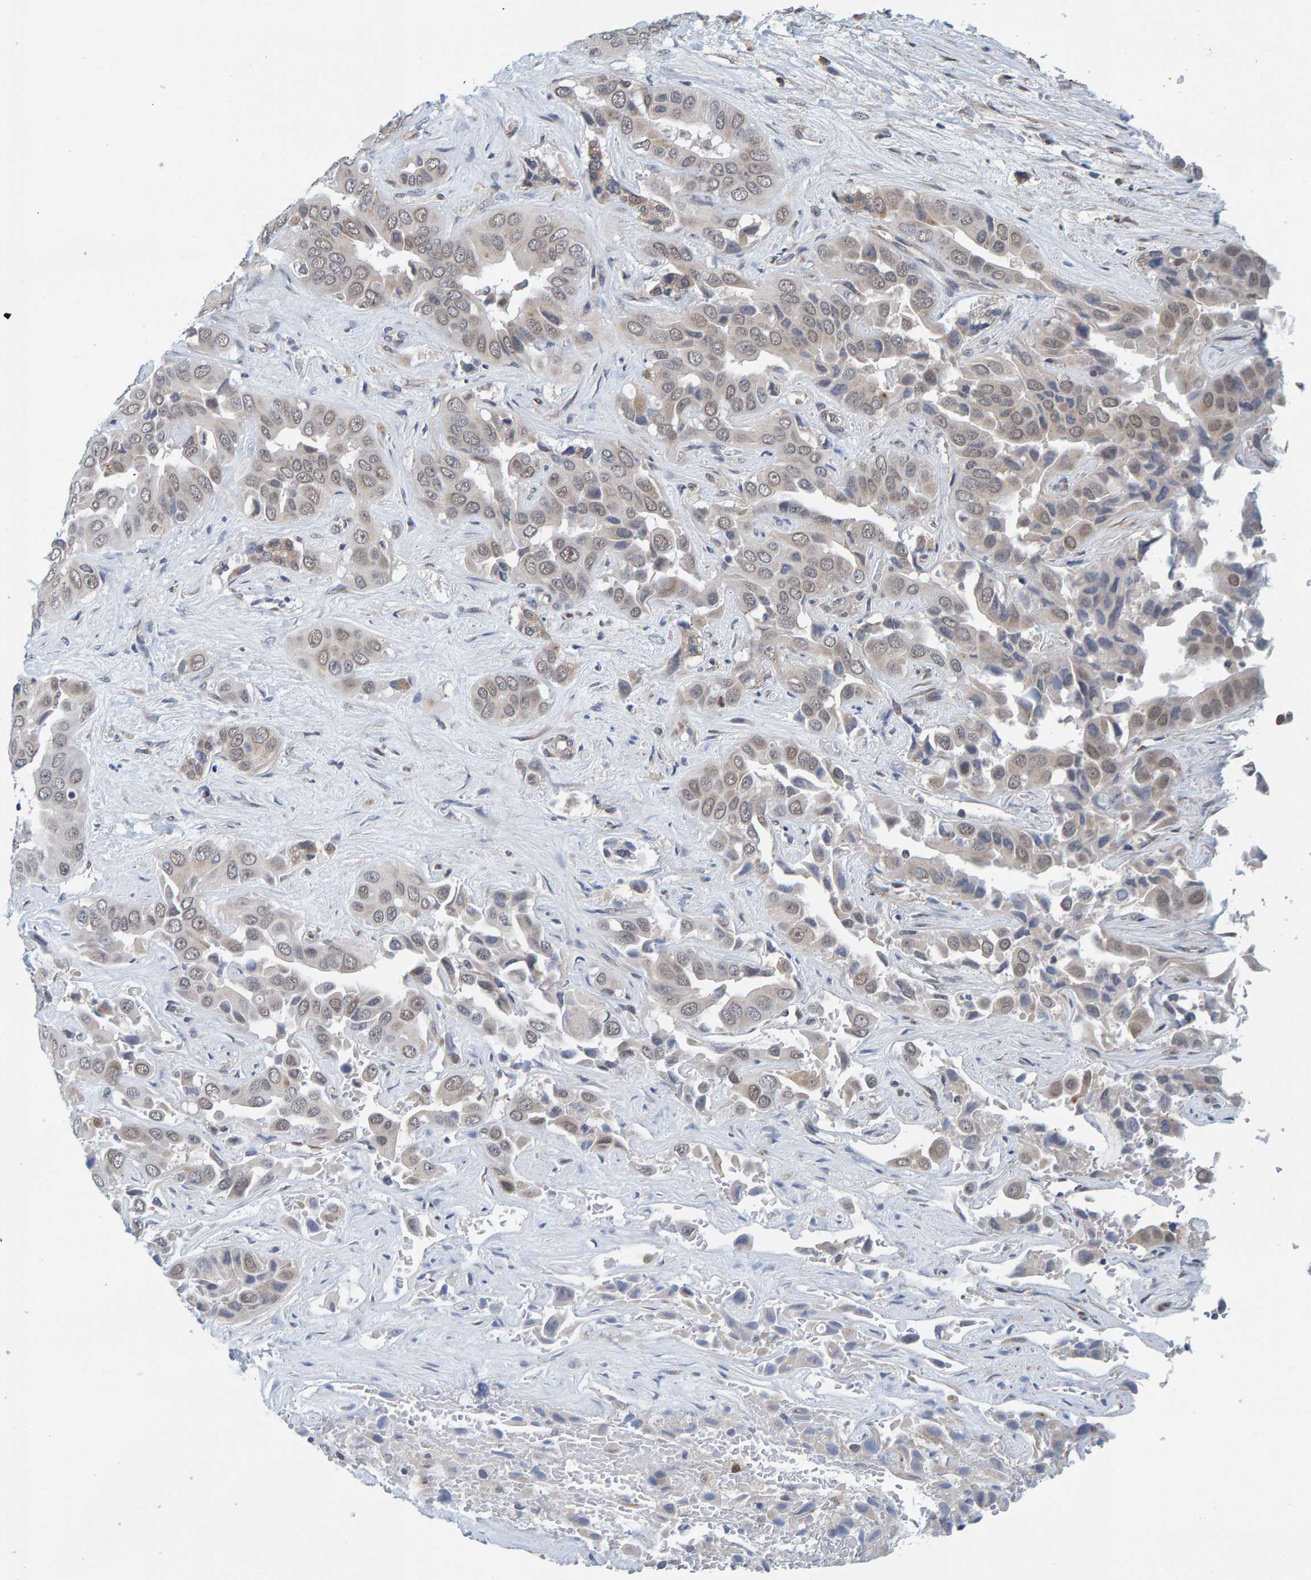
{"staining": {"intensity": "weak", "quantity": "<25%", "location": "nuclear"}, "tissue": "liver cancer", "cell_type": "Tumor cells", "image_type": "cancer", "snomed": [{"axis": "morphology", "description": "Cholangiocarcinoma"}, {"axis": "topography", "description": "Liver"}], "caption": "DAB immunohistochemical staining of human liver cholangiocarcinoma reveals no significant positivity in tumor cells. (Immunohistochemistry, brightfield microscopy, high magnification).", "gene": "SCRN2", "patient": {"sex": "female", "age": 52}}